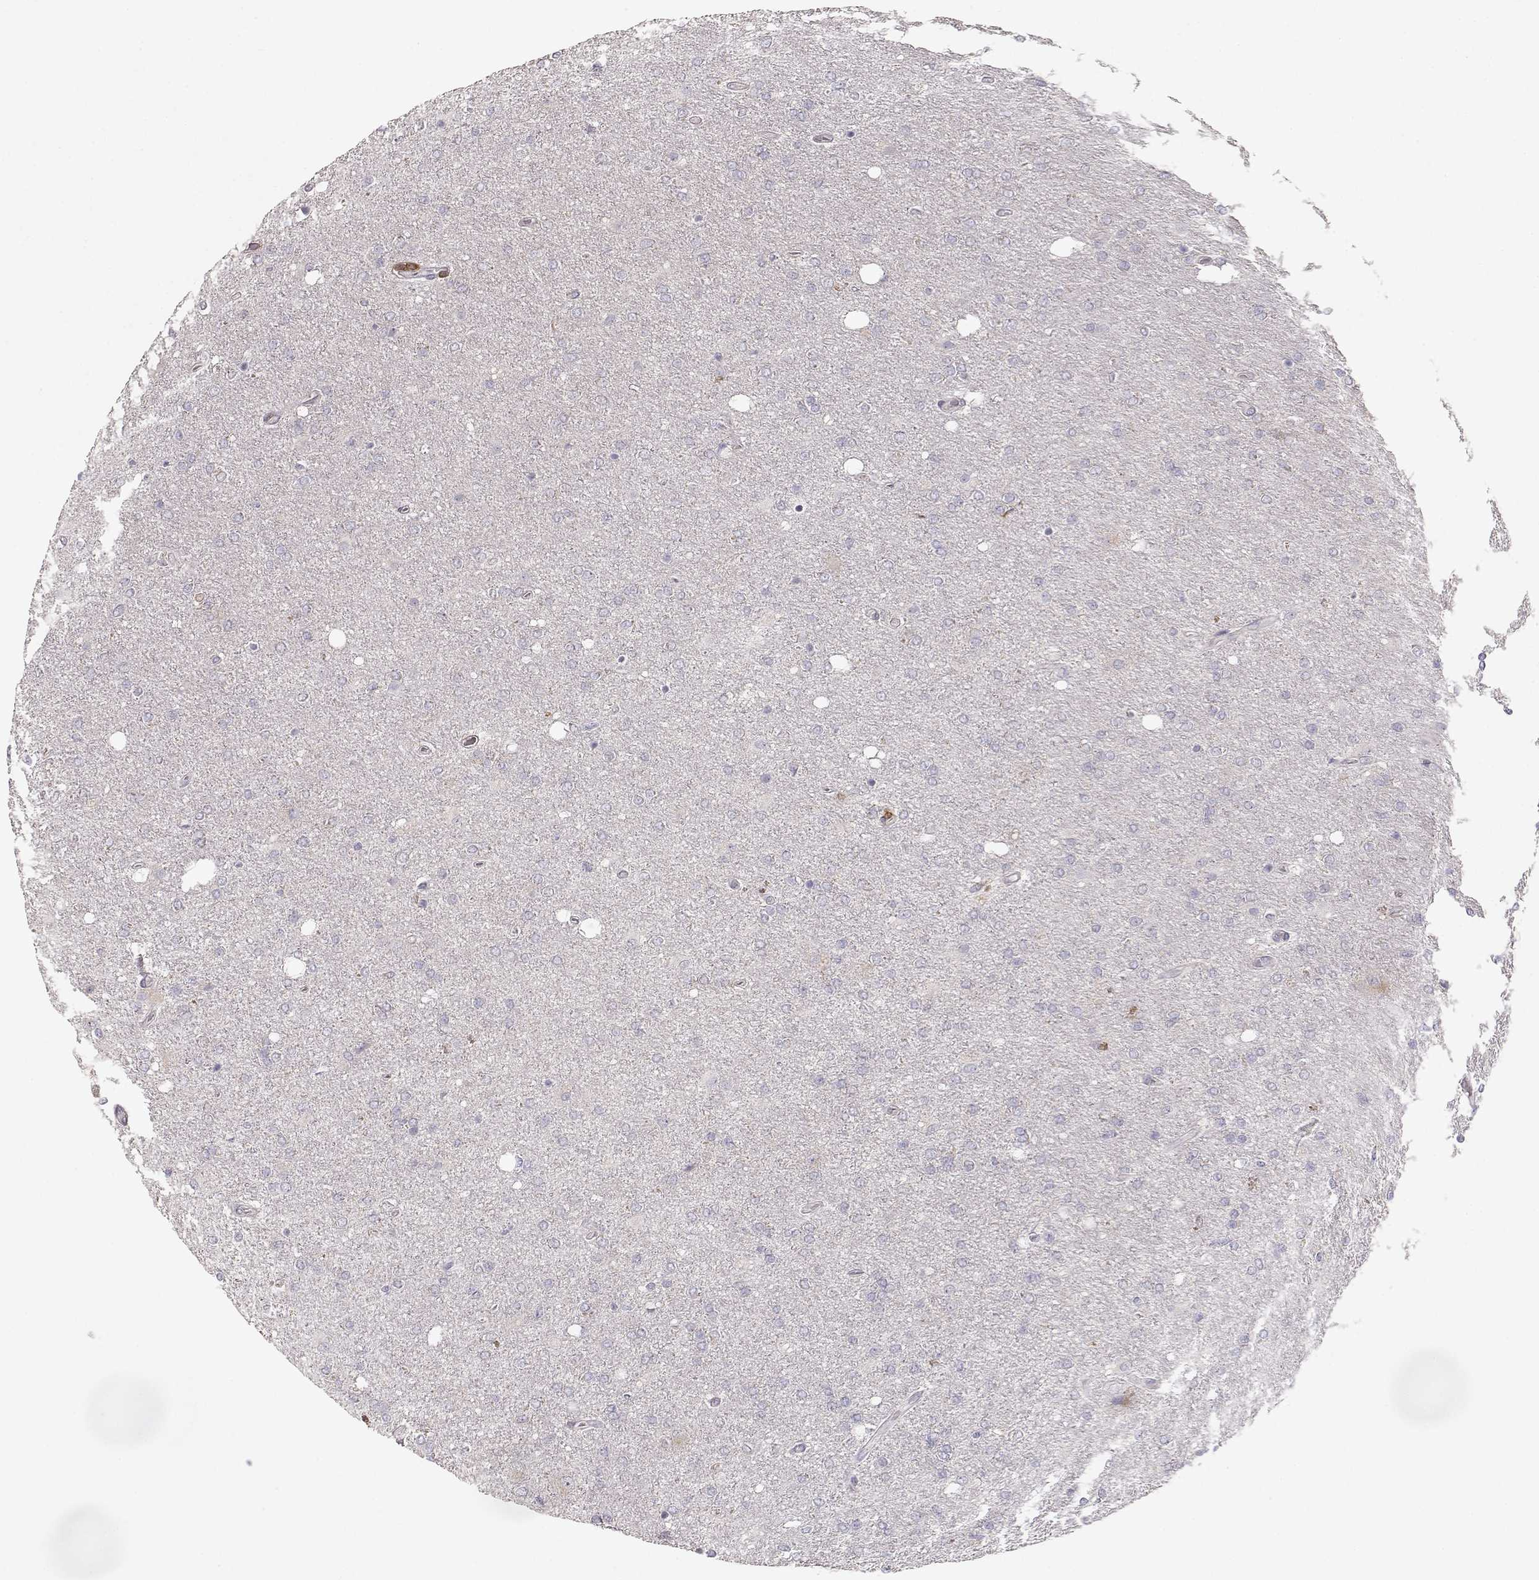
{"staining": {"intensity": "negative", "quantity": "none", "location": "none"}, "tissue": "glioma", "cell_type": "Tumor cells", "image_type": "cancer", "snomed": [{"axis": "morphology", "description": "Glioma, malignant, High grade"}, {"axis": "topography", "description": "Cerebral cortex"}], "caption": "Malignant glioma (high-grade) was stained to show a protein in brown. There is no significant positivity in tumor cells. Brightfield microscopy of IHC stained with DAB (3,3'-diaminobenzidine) (brown) and hematoxylin (blue), captured at high magnification.", "gene": "GRAP2", "patient": {"sex": "male", "age": 70}}